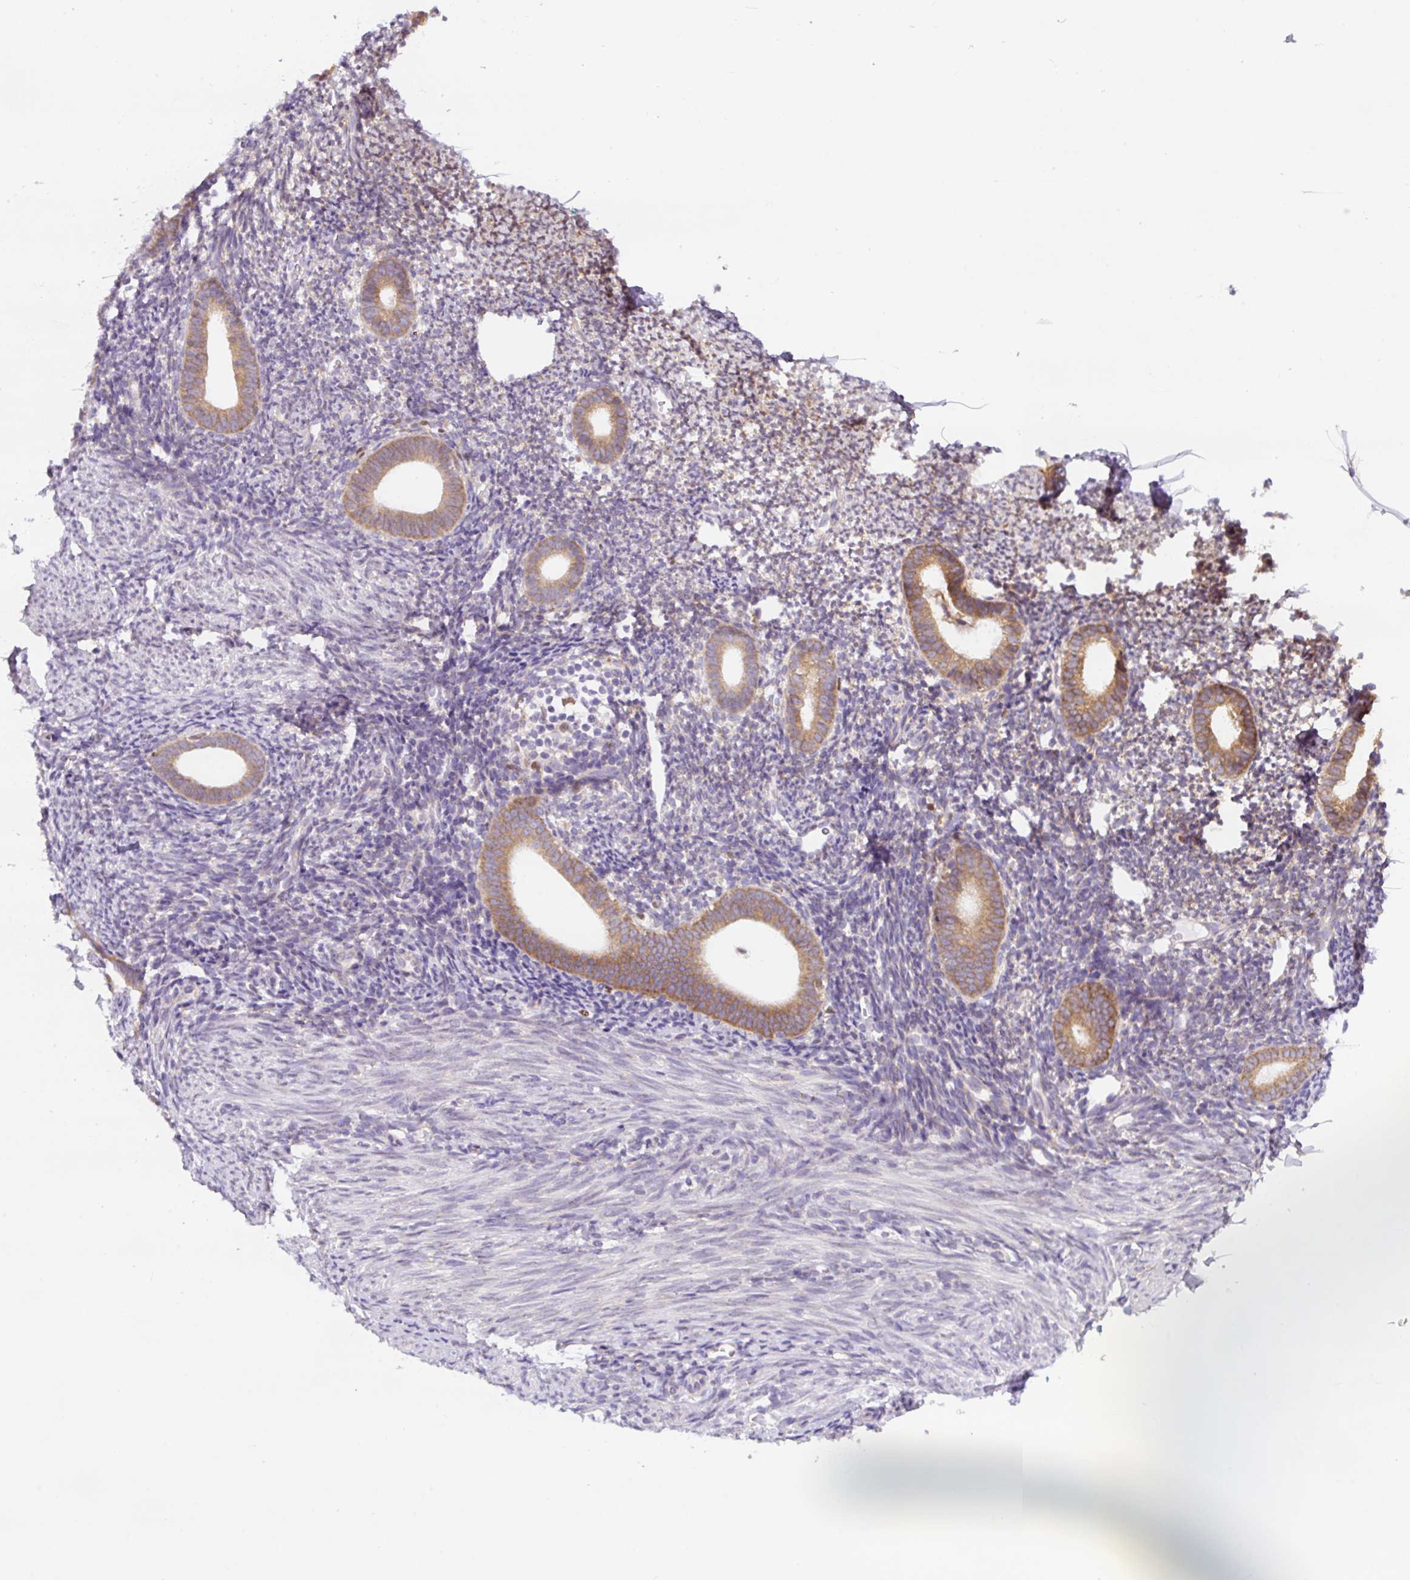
{"staining": {"intensity": "weak", "quantity": "25%-75%", "location": "cytoplasmic/membranous"}, "tissue": "endometrium", "cell_type": "Cells in endometrial stroma", "image_type": "normal", "snomed": [{"axis": "morphology", "description": "Normal tissue, NOS"}, {"axis": "topography", "description": "Endometrium"}], "caption": "High-magnification brightfield microscopy of benign endometrium stained with DAB (brown) and counterstained with hematoxylin (blue). cells in endometrial stroma exhibit weak cytoplasmic/membranous expression is appreciated in approximately25%-75% of cells. The protein of interest is shown in brown color, while the nuclei are stained blue.", "gene": "DDOST", "patient": {"sex": "female", "age": 39}}